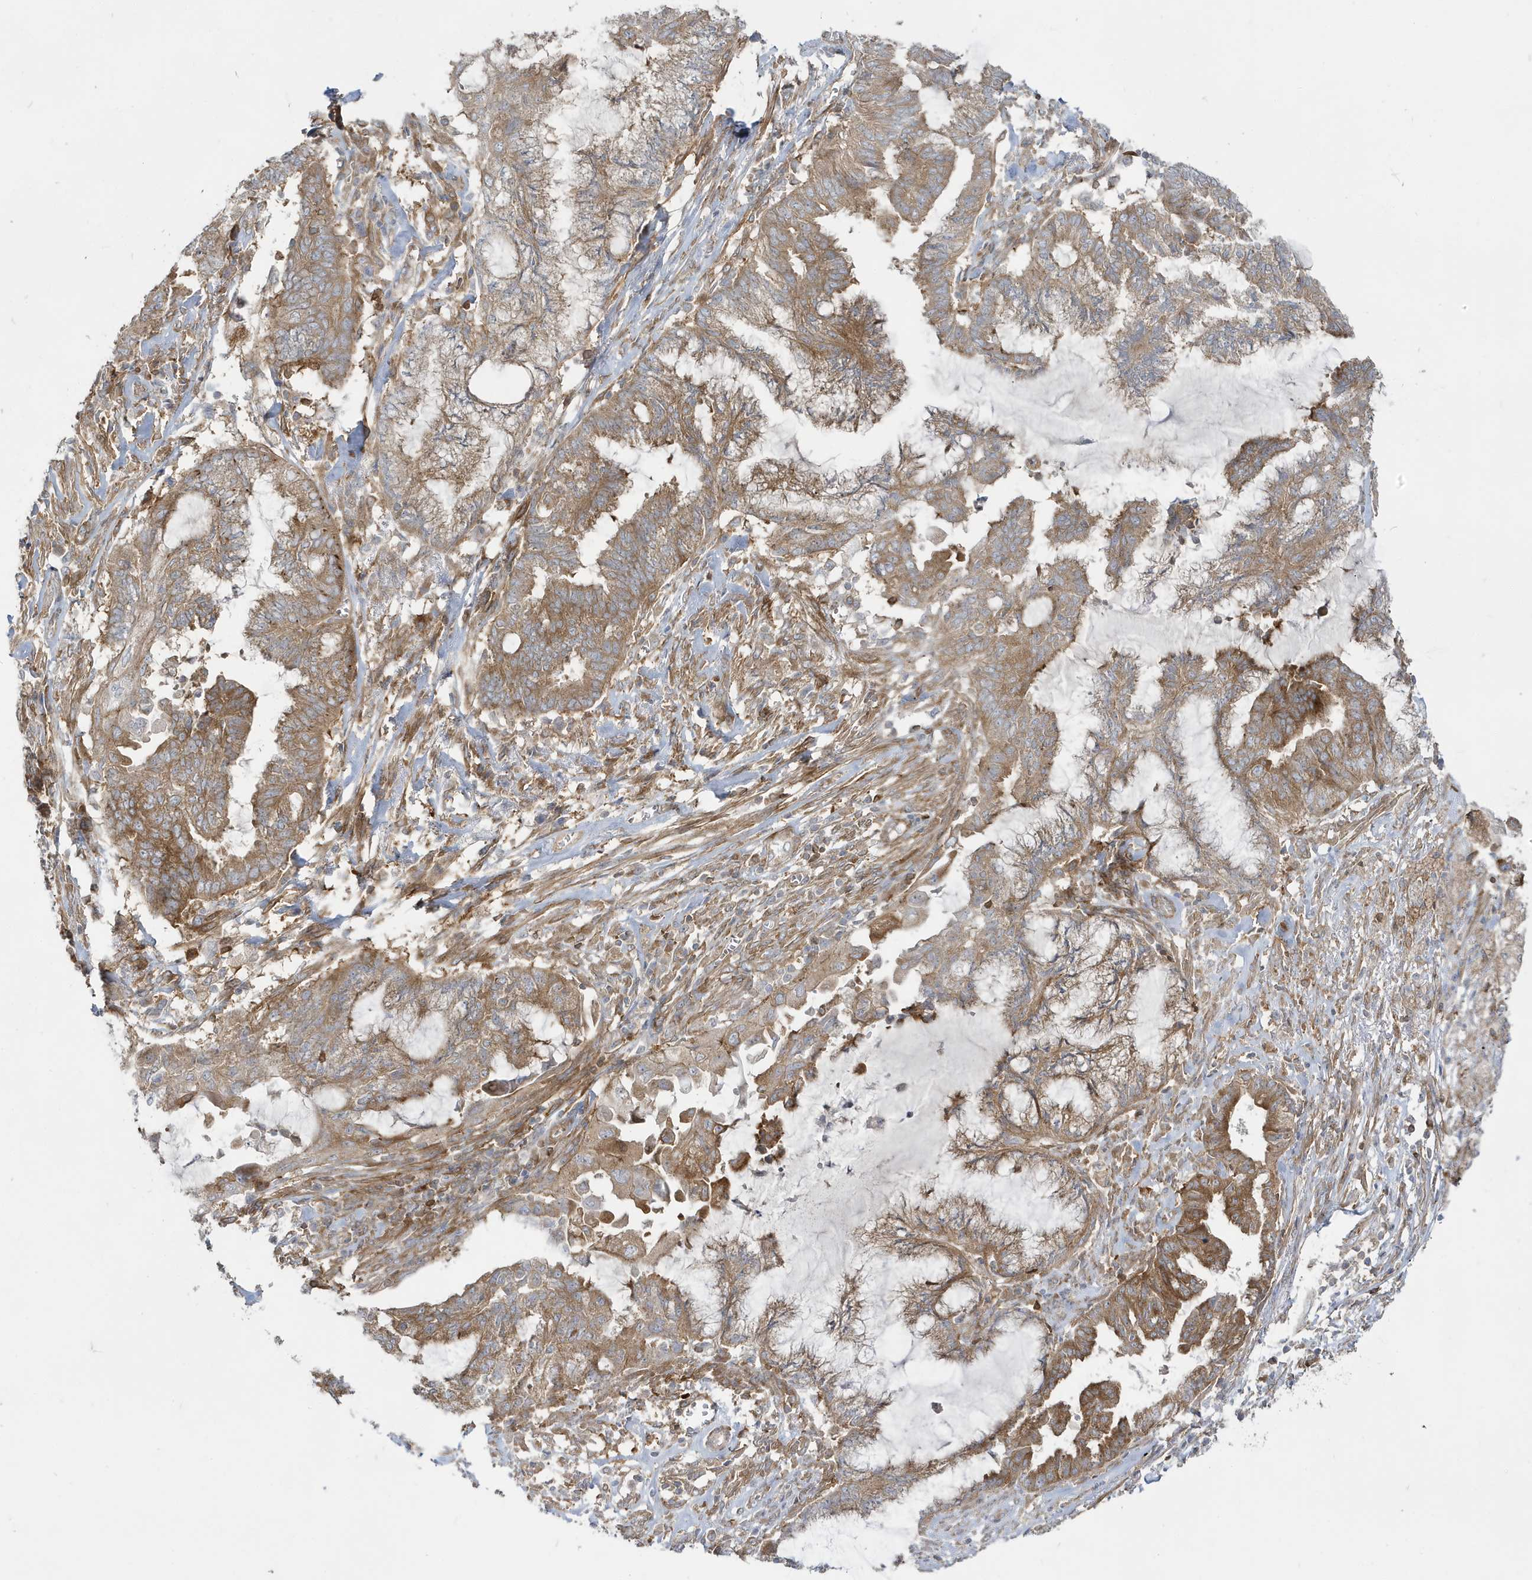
{"staining": {"intensity": "moderate", "quantity": ">75%", "location": "cytoplasmic/membranous"}, "tissue": "endometrial cancer", "cell_type": "Tumor cells", "image_type": "cancer", "snomed": [{"axis": "morphology", "description": "Adenocarcinoma, NOS"}, {"axis": "topography", "description": "Endometrium"}], "caption": "Adenocarcinoma (endometrial) tissue reveals moderate cytoplasmic/membranous positivity in approximately >75% of tumor cells The staining was performed using DAB, with brown indicating positive protein expression. Nuclei are stained blue with hematoxylin.", "gene": "STAM", "patient": {"sex": "female", "age": 86}}